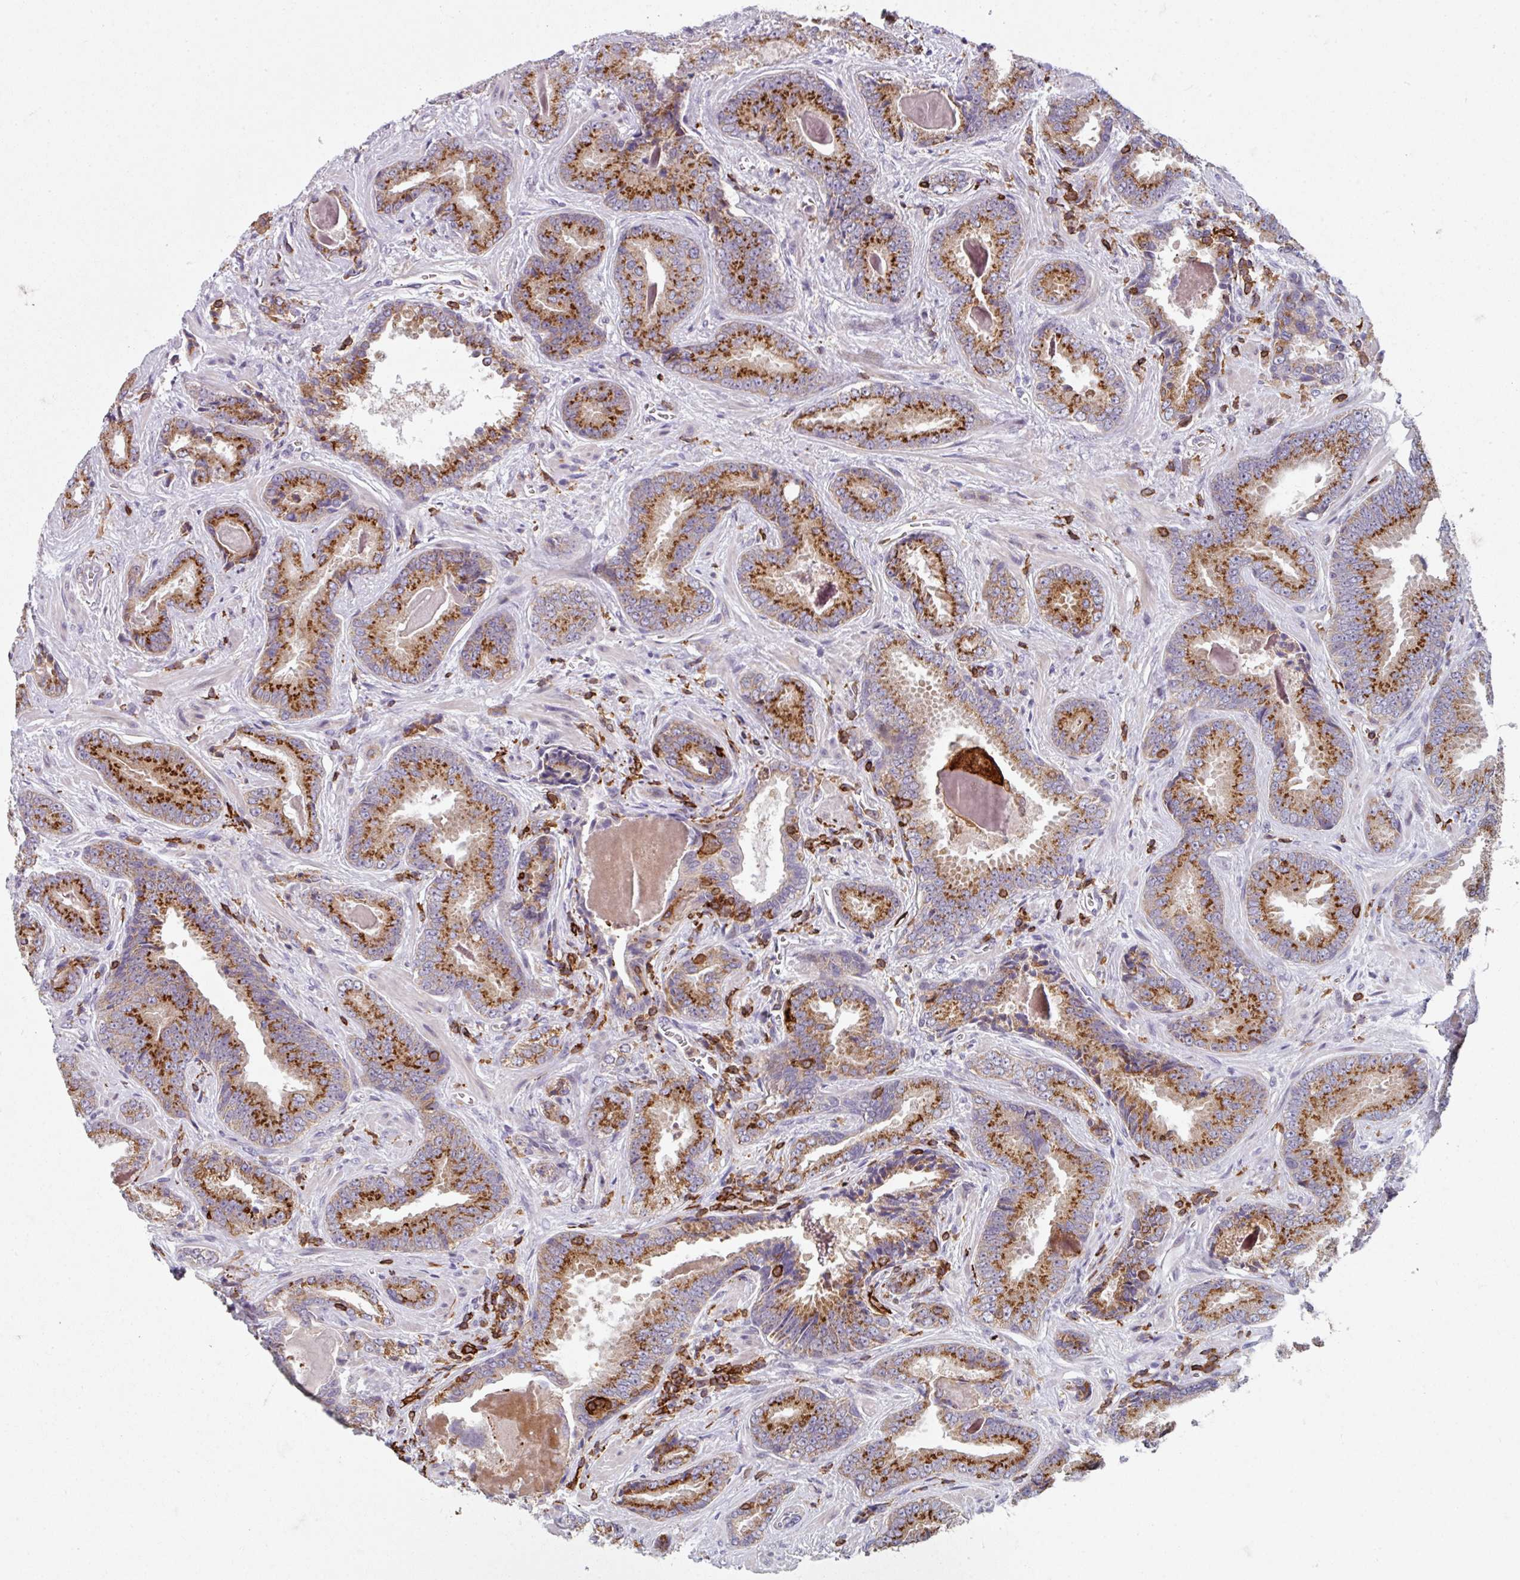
{"staining": {"intensity": "strong", "quantity": ">75%", "location": "cytoplasmic/membranous"}, "tissue": "prostate cancer", "cell_type": "Tumor cells", "image_type": "cancer", "snomed": [{"axis": "morphology", "description": "Adenocarcinoma, Low grade"}, {"axis": "topography", "description": "Prostate"}], "caption": "Immunohistochemical staining of prostate low-grade adenocarcinoma demonstrates high levels of strong cytoplasmic/membranous protein expression in about >75% of tumor cells. Ihc stains the protein in brown and the nuclei are stained blue.", "gene": "NEDD9", "patient": {"sex": "male", "age": 62}}